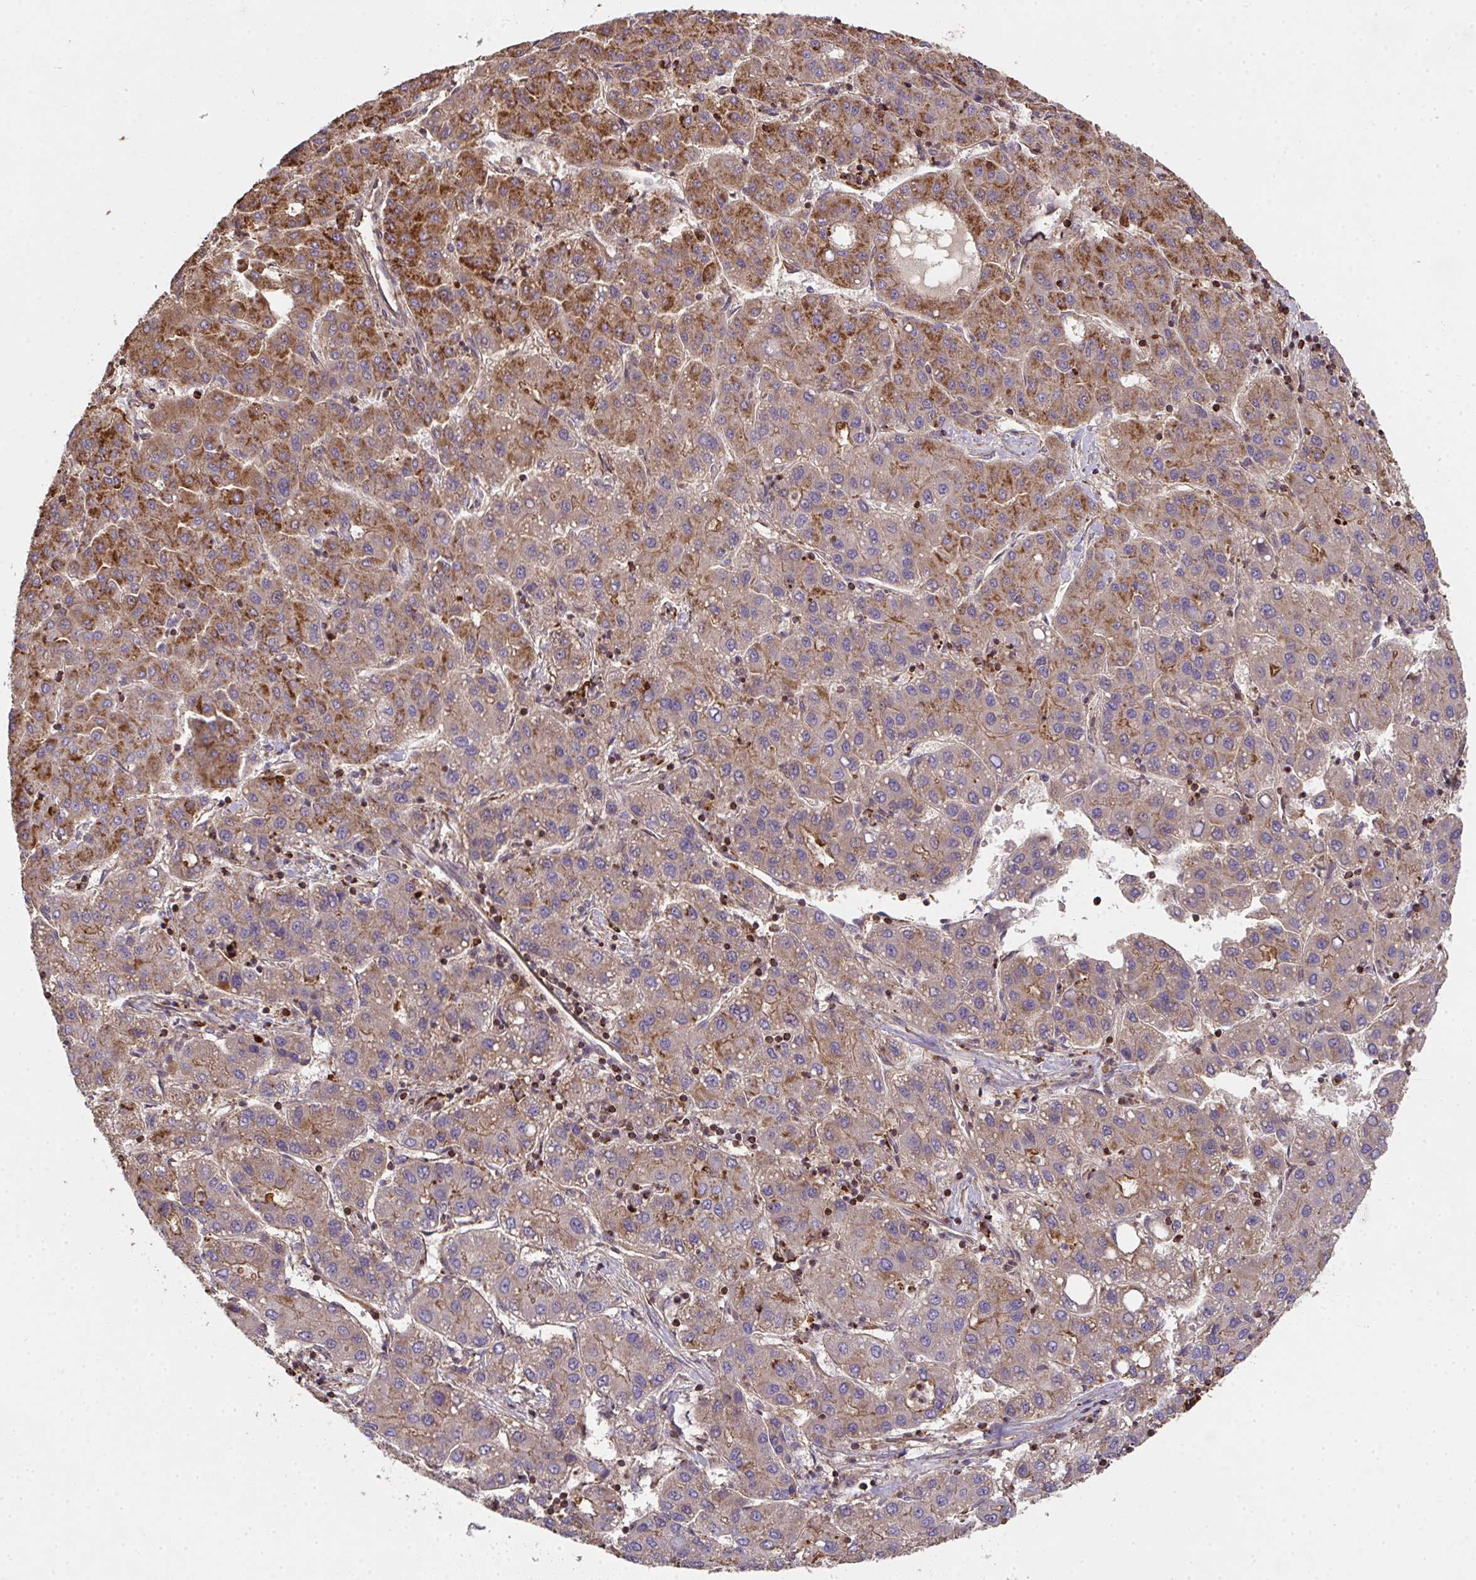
{"staining": {"intensity": "moderate", "quantity": "25%-75%", "location": "cytoplasmic/membranous"}, "tissue": "liver cancer", "cell_type": "Tumor cells", "image_type": "cancer", "snomed": [{"axis": "morphology", "description": "Carcinoma, Hepatocellular, NOS"}, {"axis": "topography", "description": "Liver"}], "caption": "Tumor cells demonstrate moderate cytoplasmic/membranous staining in approximately 25%-75% of cells in liver cancer. (Brightfield microscopy of DAB IHC at high magnification).", "gene": "TNMD", "patient": {"sex": "male", "age": 65}}